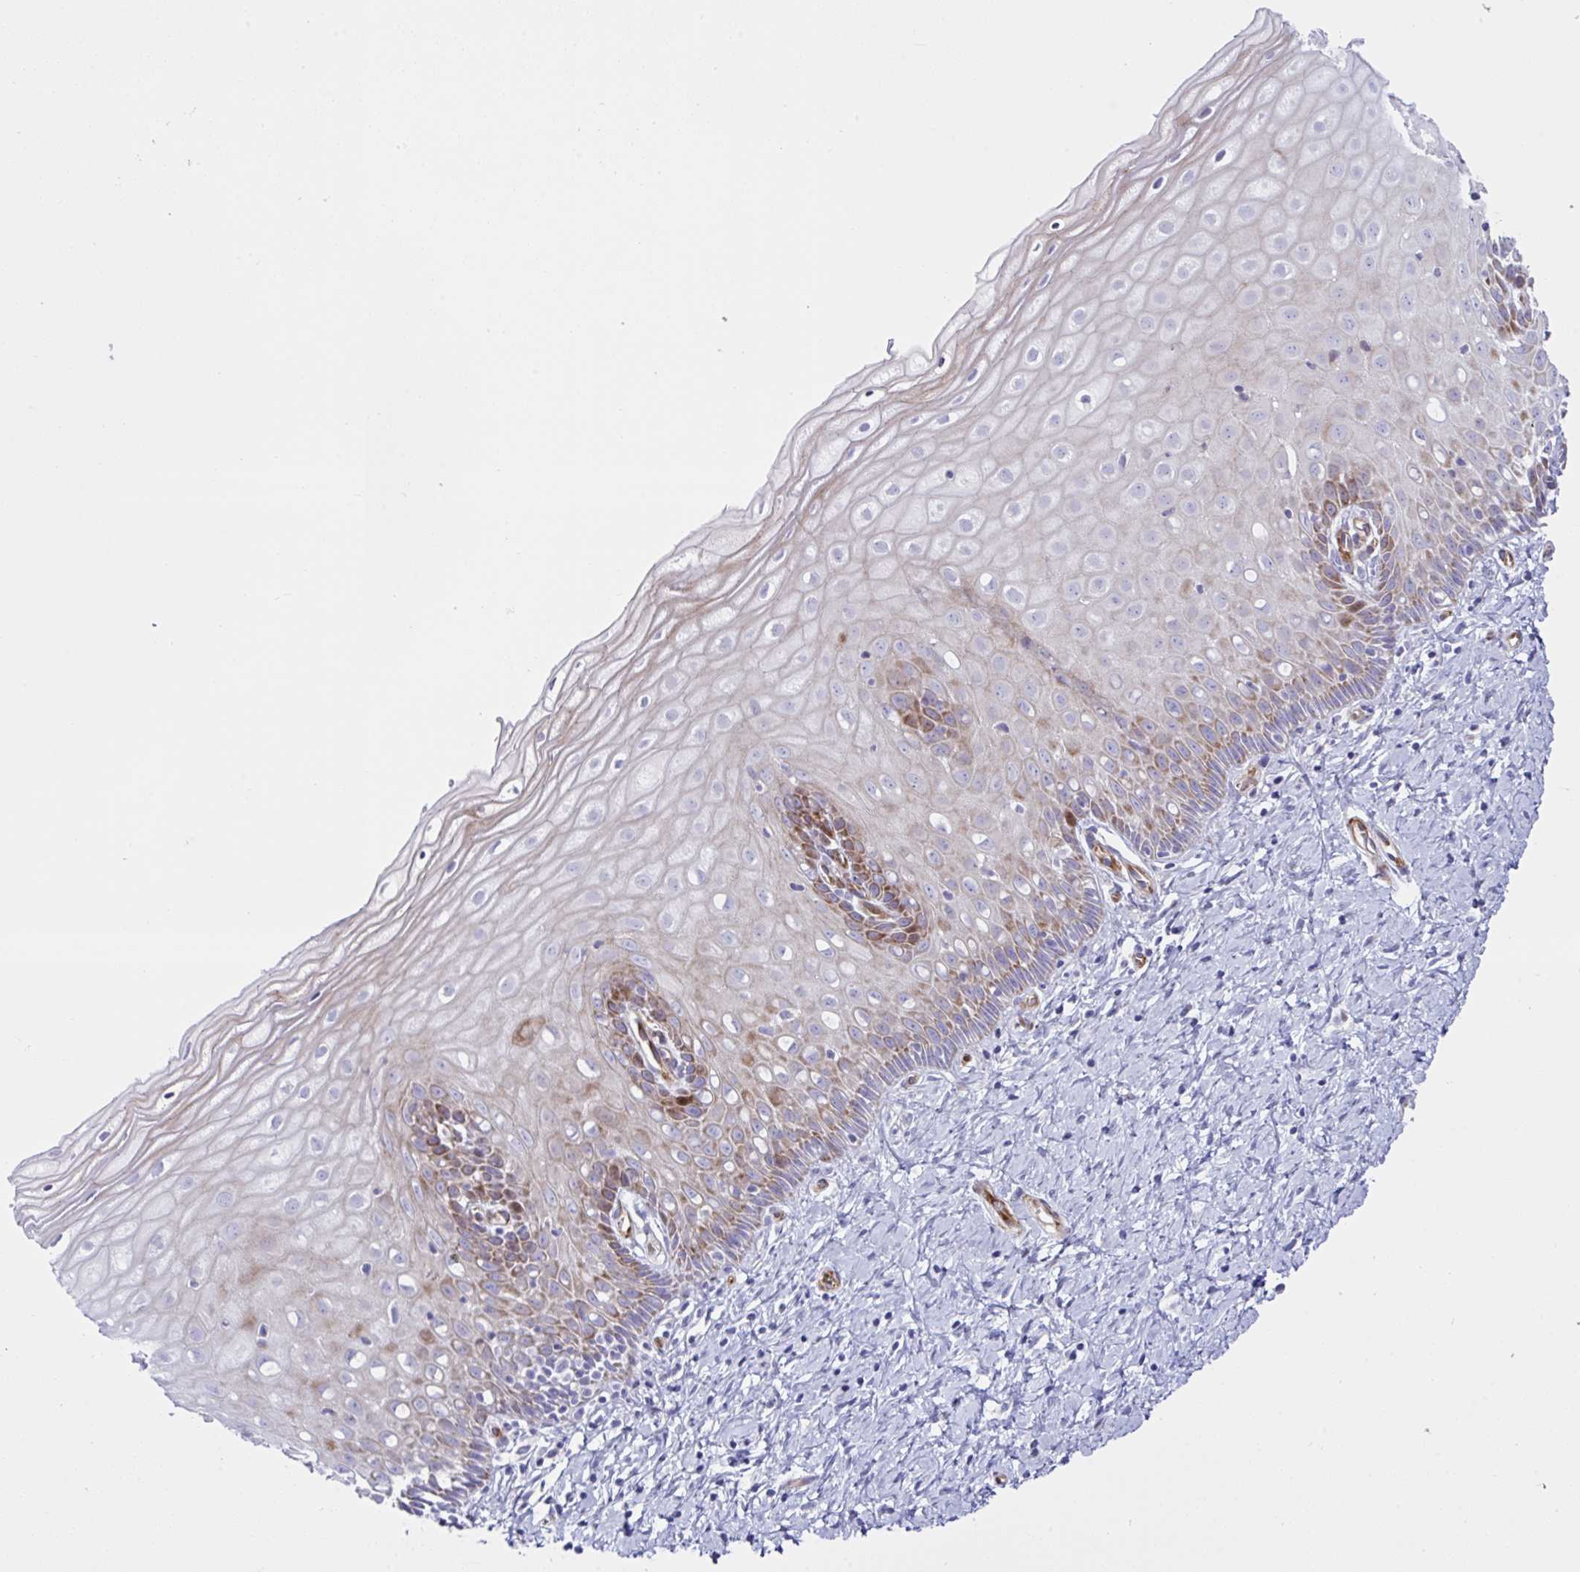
{"staining": {"intensity": "negative", "quantity": "none", "location": "none"}, "tissue": "cervix", "cell_type": "Glandular cells", "image_type": "normal", "snomed": [{"axis": "morphology", "description": "Normal tissue, NOS"}, {"axis": "topography", "description": "Cervix"}], "caption": "DAB (3,3'-diaminobenzidine) immunohistochemical staining of normal cervix demonstrates no significant positivity in glandular cells. The staining was performed using DAB (3,3'-diaminobenzidine) to visualize the protein expression in brown, while the nuclei were stained in blue with hematoxylin (Magnification: 20x).", "gene": "ZNF713", "patient": {"sex": "female", "age": 37}}